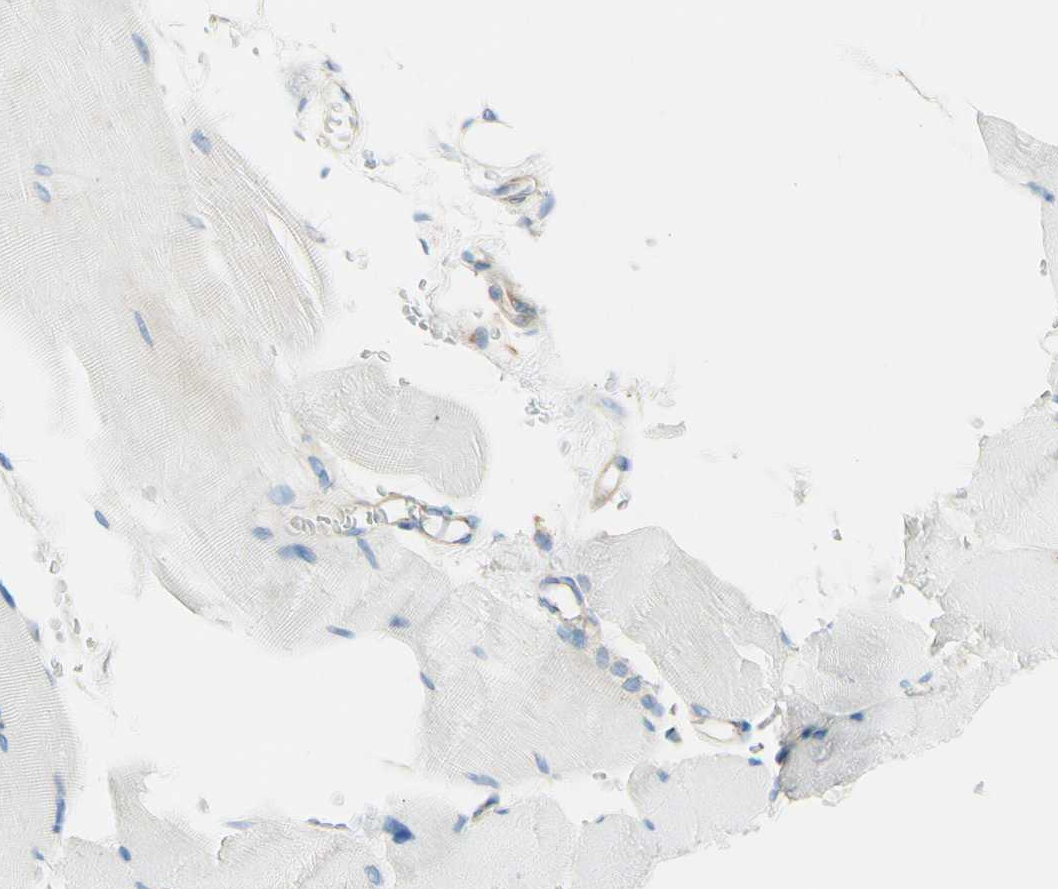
{"staining": {"intensity": "negative", "quantity": "none", "location": "none"}, "tissue": "skeletal muscle", "cell_type": "Myocytes", "image_type": "normal", "snomed": [{"axis": "morphology", "description": "Normal tissue, NOS"}, {"axis": "topography", "description": "Skin"}, {"axis": "topography", "description": "Skeletal muscle"}], "caption": "An immunohistochemistry (IHC) micrograph of benign skeletal muscle is shown. There is no staining in myocytes of skeletal muscle. Brightfield microscopy of IHC stained with DAB (3,3'-diaminobenzidine) (brown) and hematoxylin (blue), captured at high magnification.", "gene": "CLTC", "patient": {"sex": "male", "age": 83}}